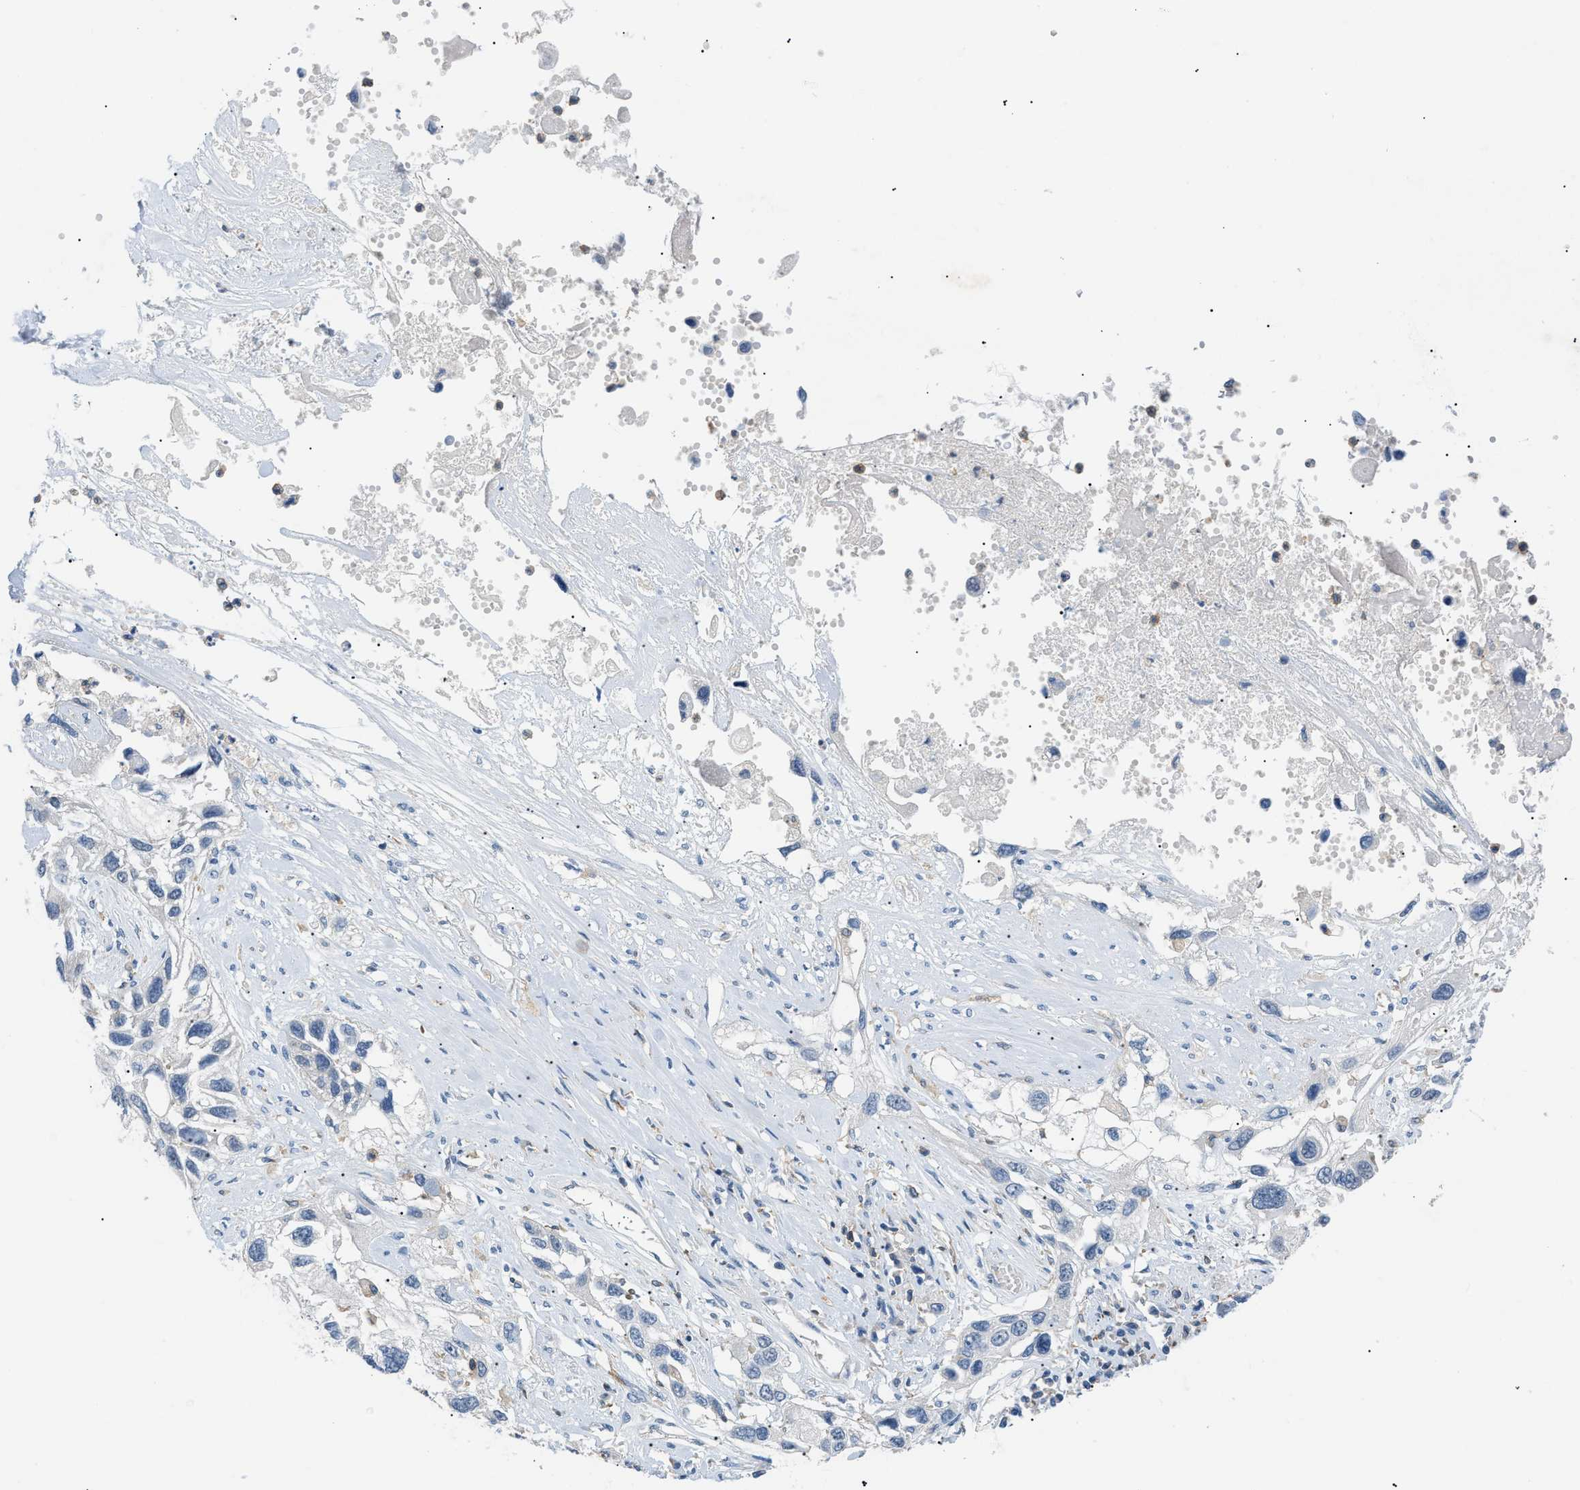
{"staining": {"intensity": "negative", "quantity": "none", "location": "none"}, "tissue": "lung cancer", "cell_type": "Tumor cells", "image_type": "cancer", "snomed": [{"axis": "morphology", "description": "Squamous cell carcinoma, NOS"}, {"axis": "topography", "description": "Lung"}], "caption": "Tumor cells are negative for brown protein staining in lung cancer.", "gene": "INPP5D", "patient": {"sex": "male", "age": 71}}